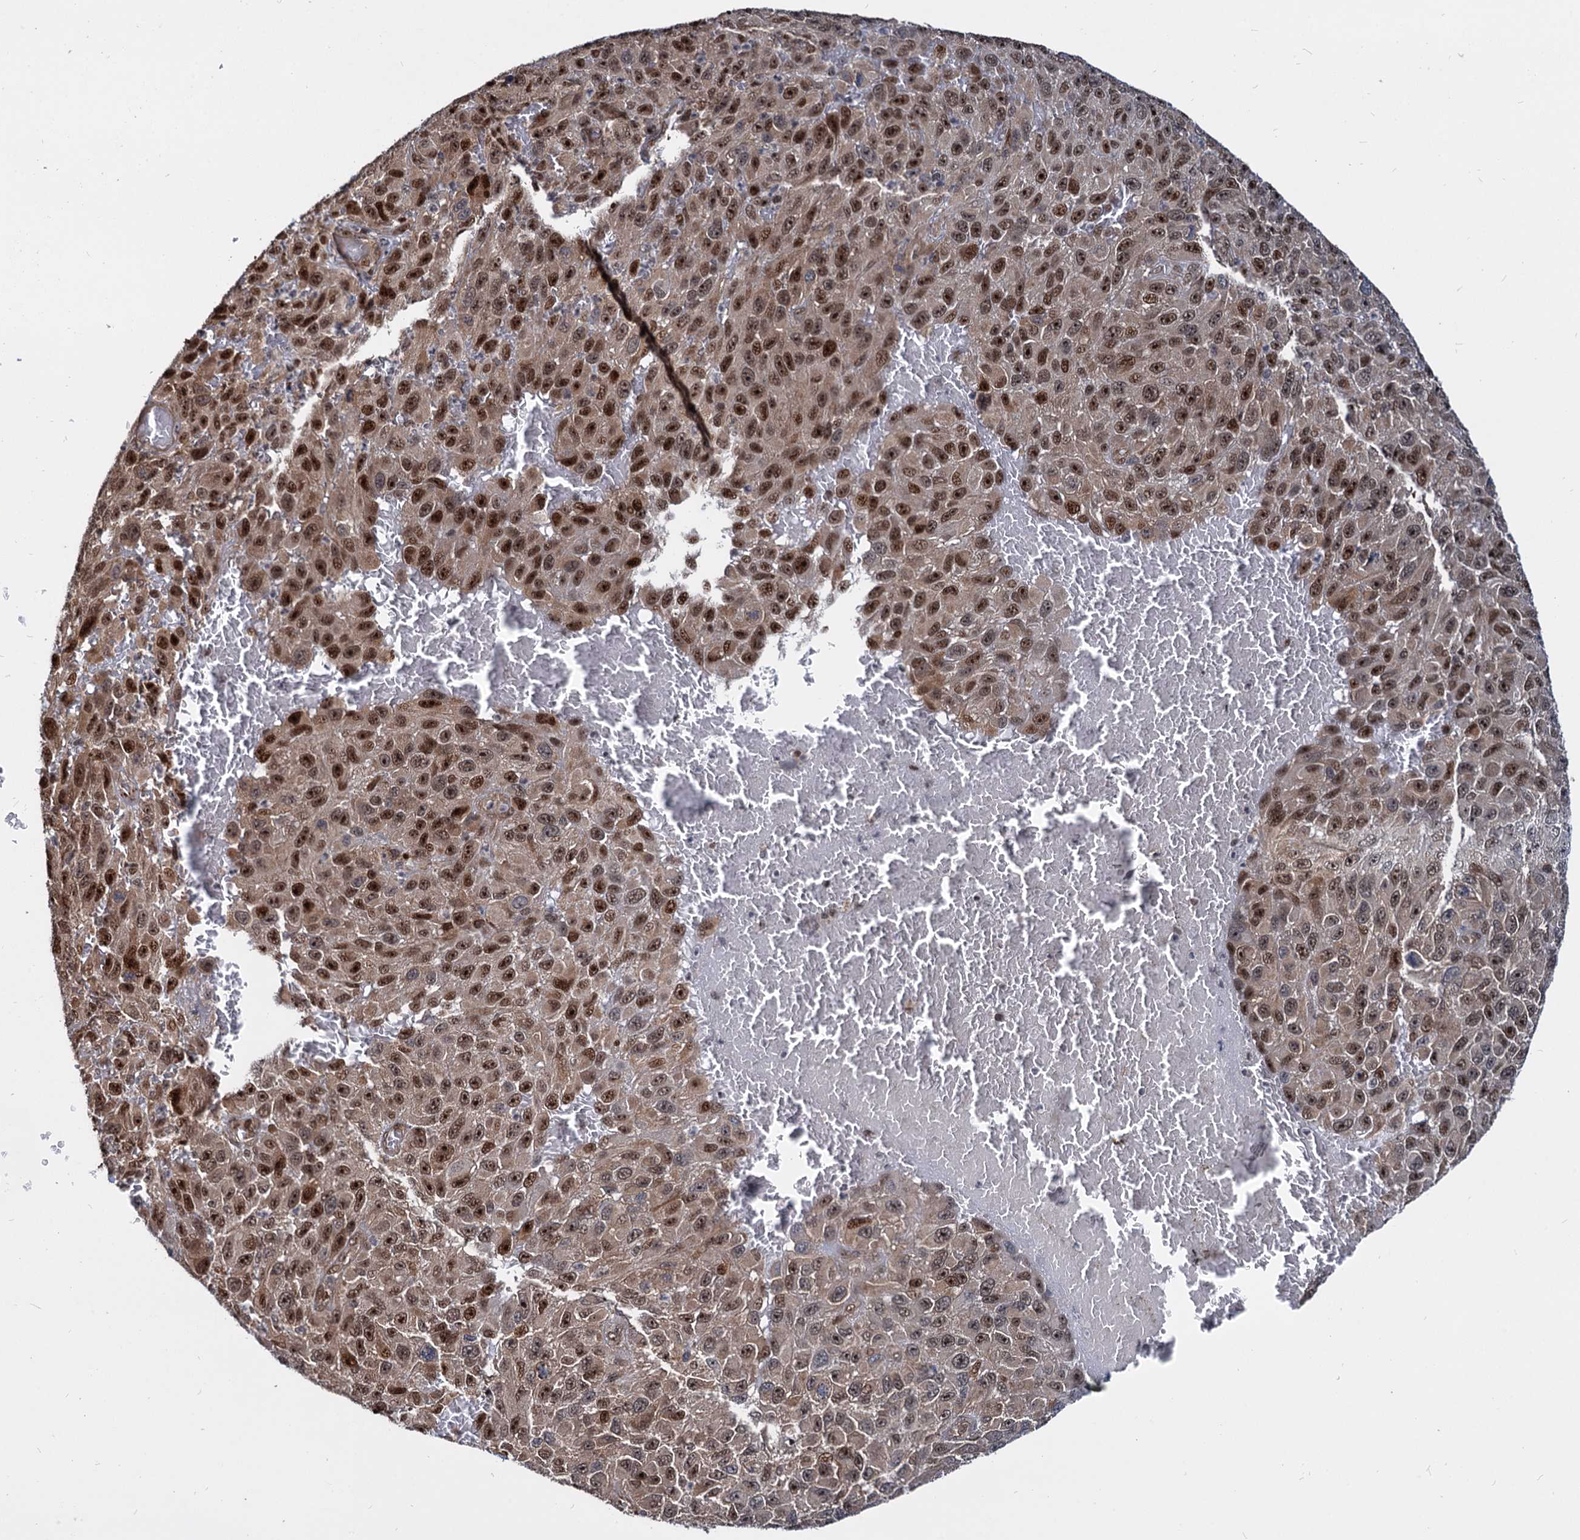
{"staining": {"intensity": "moderate", "quantity": ">75%", "location": "nuclear"}, "tissue": "melanoma", "cell_type": "Tumor cells", "image_type": "cancer", "snomed": [{"axis": "morphology", "description": "Normal tissue, NOS"}, {"axis": "morphology", "description": "Malignant melanoma, NOS"}, {"axis": "topography", "description": "Skin"}], "caption": "Brown immunohistochemical staining in melanoma reveals moderate nuclear expression in approximately >75% of tumor cells. The protein of interest is stained brown, and the nuclei are stained in blue (DAB (3,3'-diaminobenzidine) IHC with brightfield microscopy, high magnification).", "gene": "UBLCP1", "patient": {"sex": "female", "age": 96}}